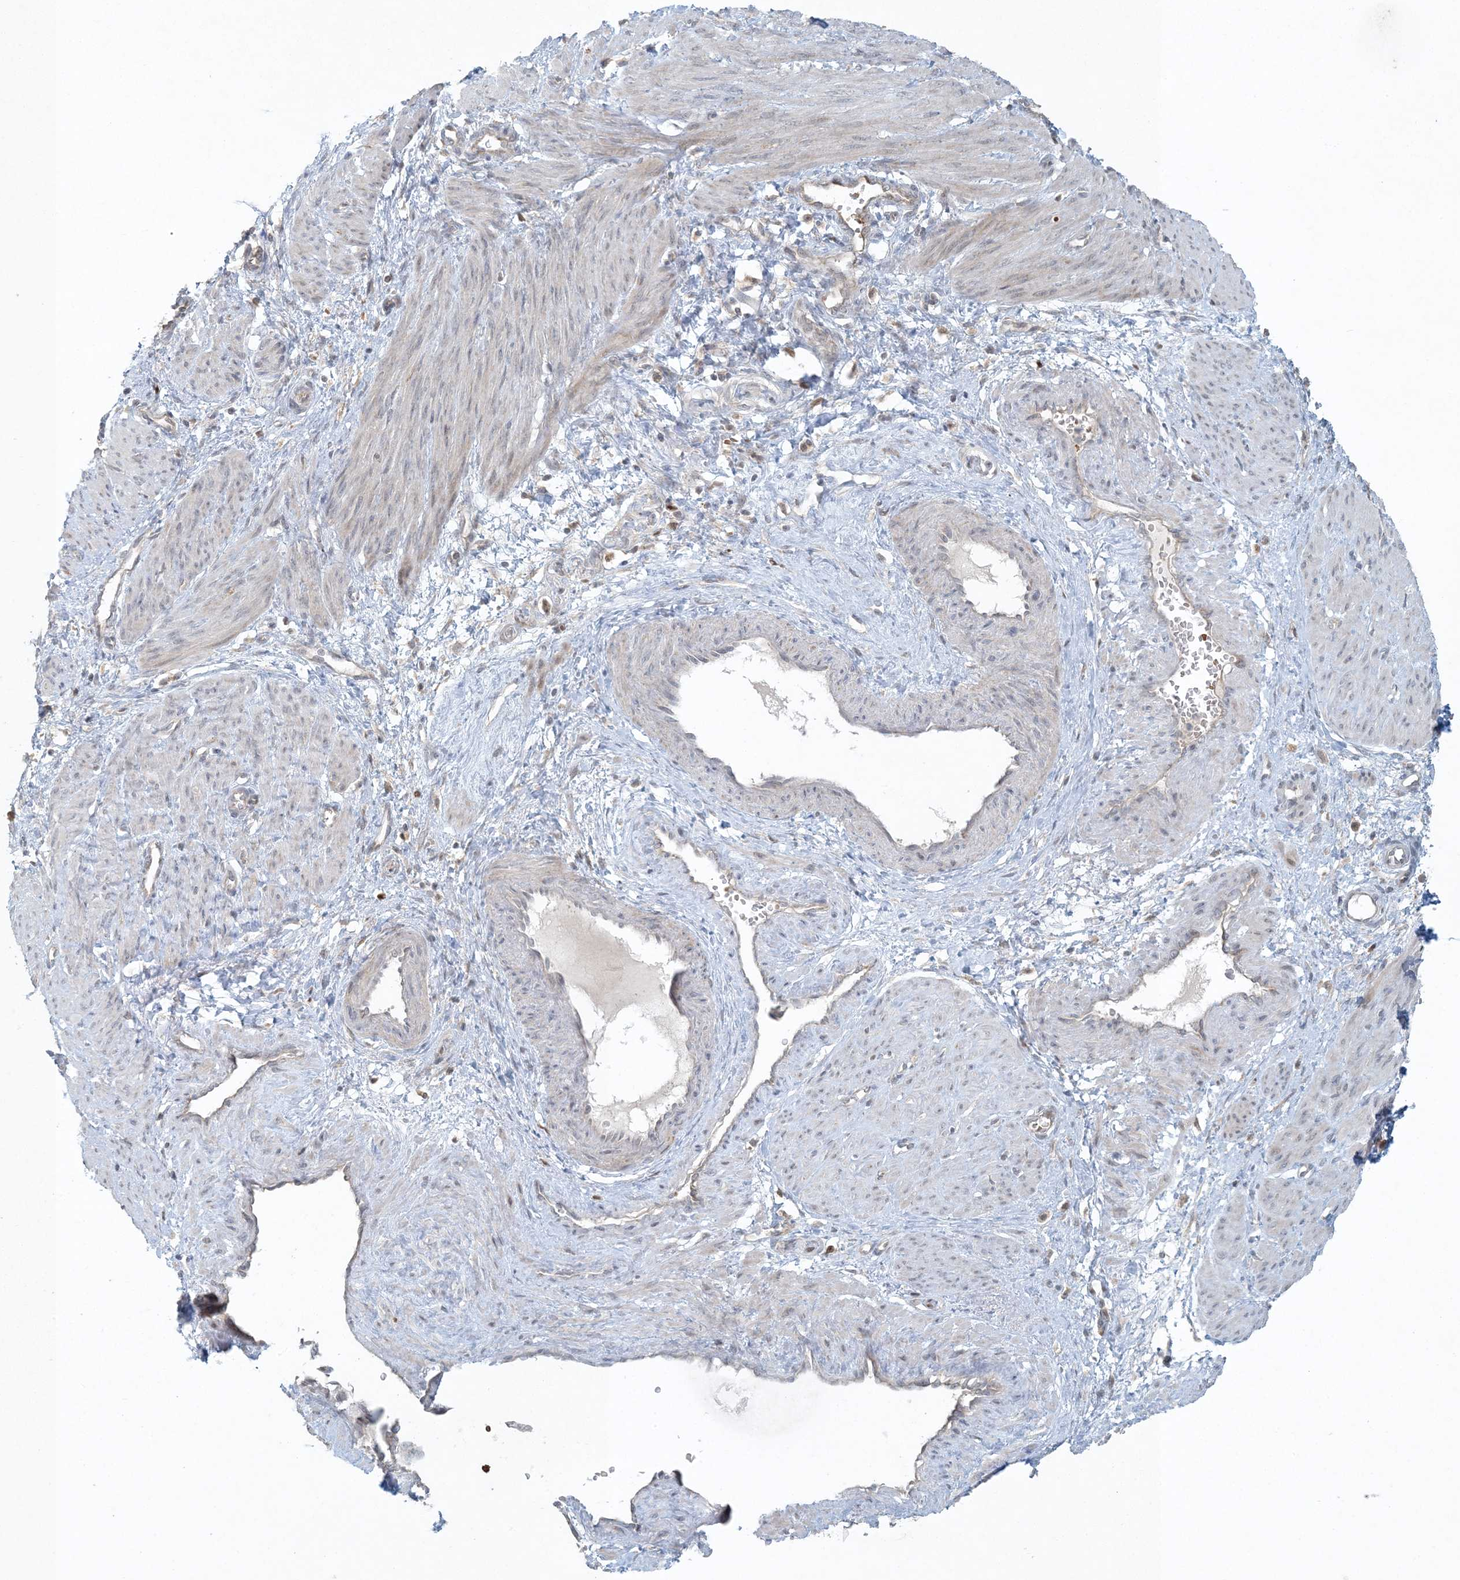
{"staining": {"intensity": "negative", "quantity": "none", "location": "none"}, "tissue": "smooth muscle", "cell_type": "Smooth muscle cells", "image_type": "normal", "snomed": [{"axis": "morphology", "description": "Normal tissue, NOS"}, {"axis": "topography", "description": "Endometrium"}], "caption": "Smooth muscle cells show no significant staining in benign smooth muscle. (Brightfield microscopy of DAB immunohistochemistry (IHC) at high magnification).", "gene": "CTDNEP1", "patient": {"sex": "female", "age": 33}}